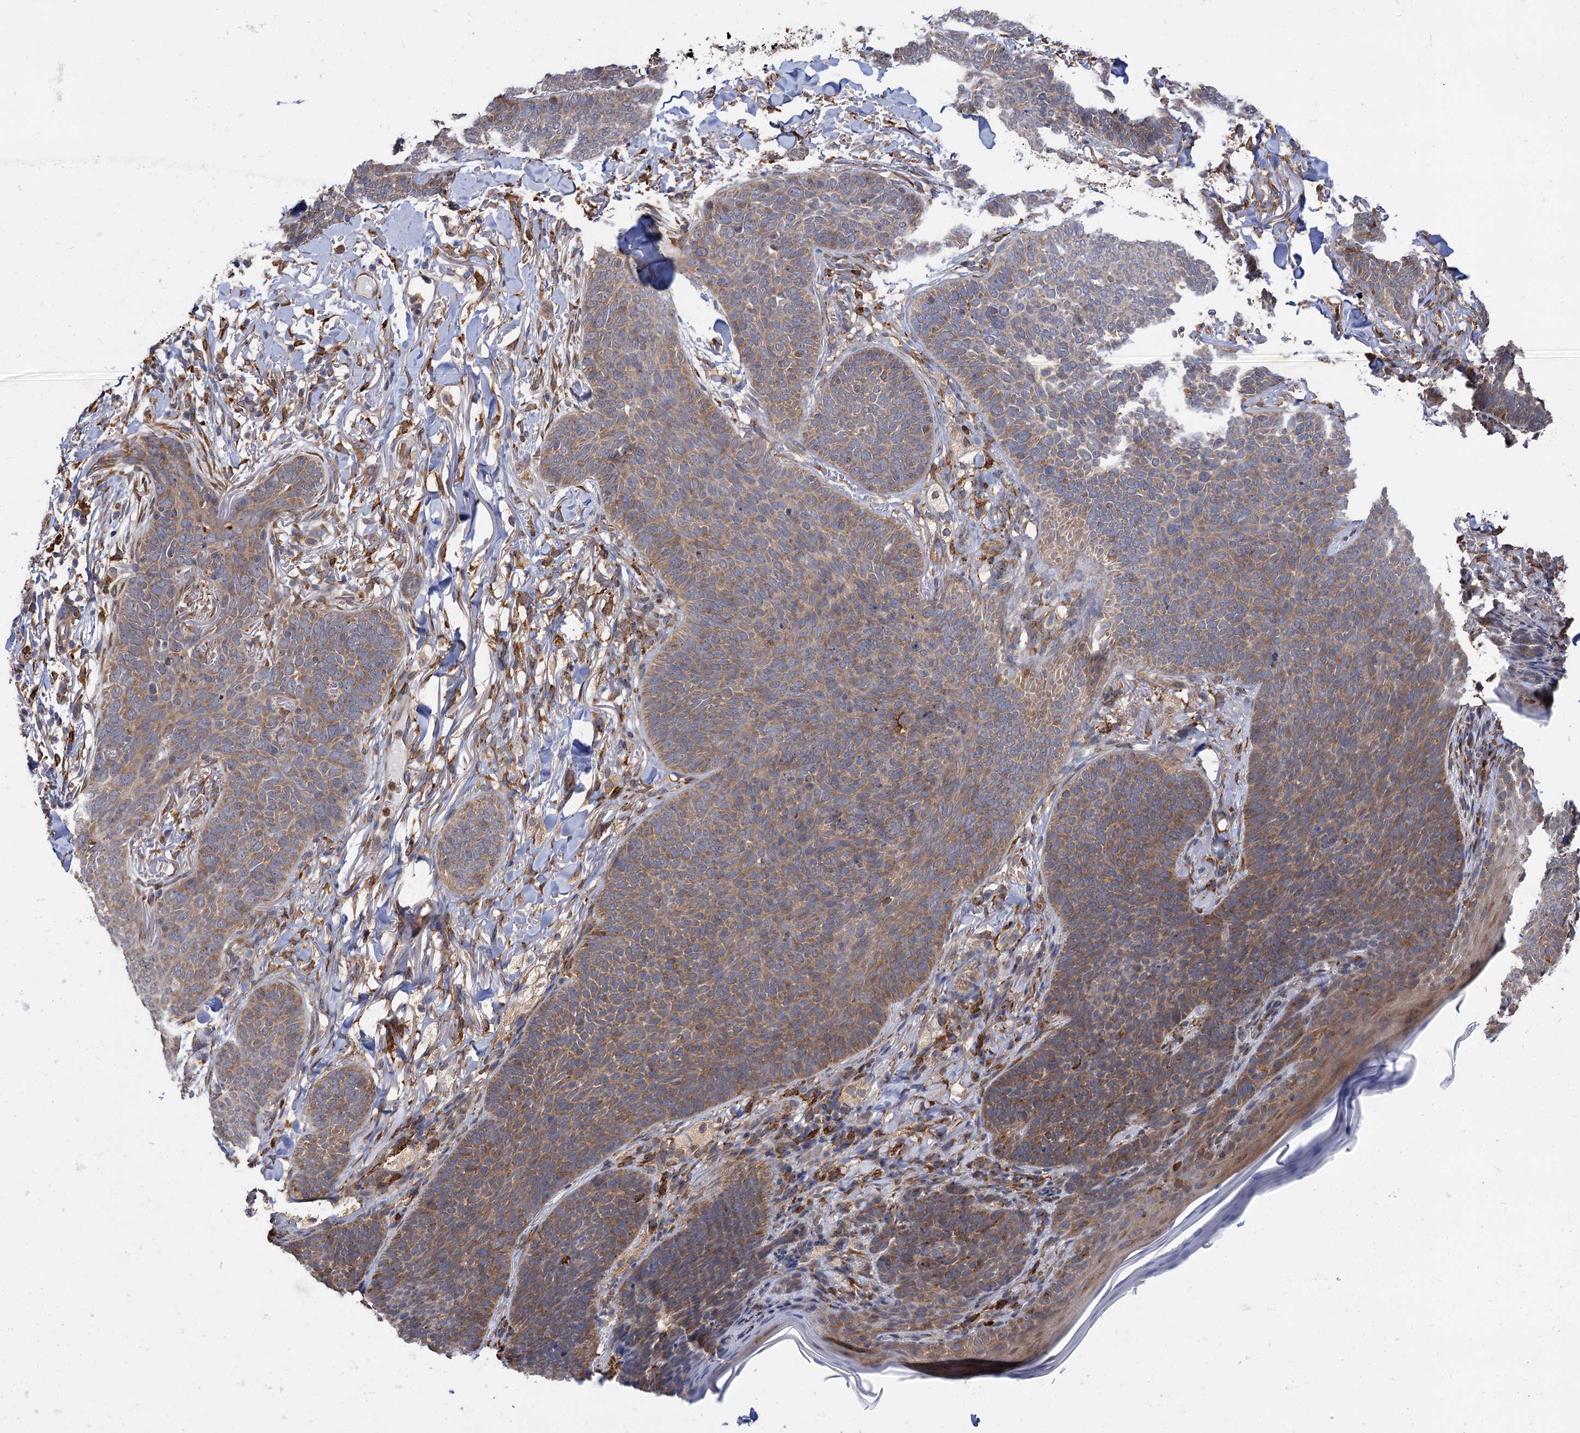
{"staining": {"intensity": "moderate", "quantity": ">75%", "location": "cytoplasmic/membranous"}, "tissue": "skin cancer", "cell_type": "Tumor cells", "image_type": "cancer", "snomed": [{"axis": "morphology", "description": "Basal cell carcinoma"}, {"axis": "topography", "description": "Skin"}], "caption": "An IHC micrograph of tumor tissue is shown. Protein staining in brown highlights moderate cytoplasmic/membranous positivity in skin cancer within tumor cells.", "gene": "PPIP5K2", "patient": {"sex": "male", "age": 85}}